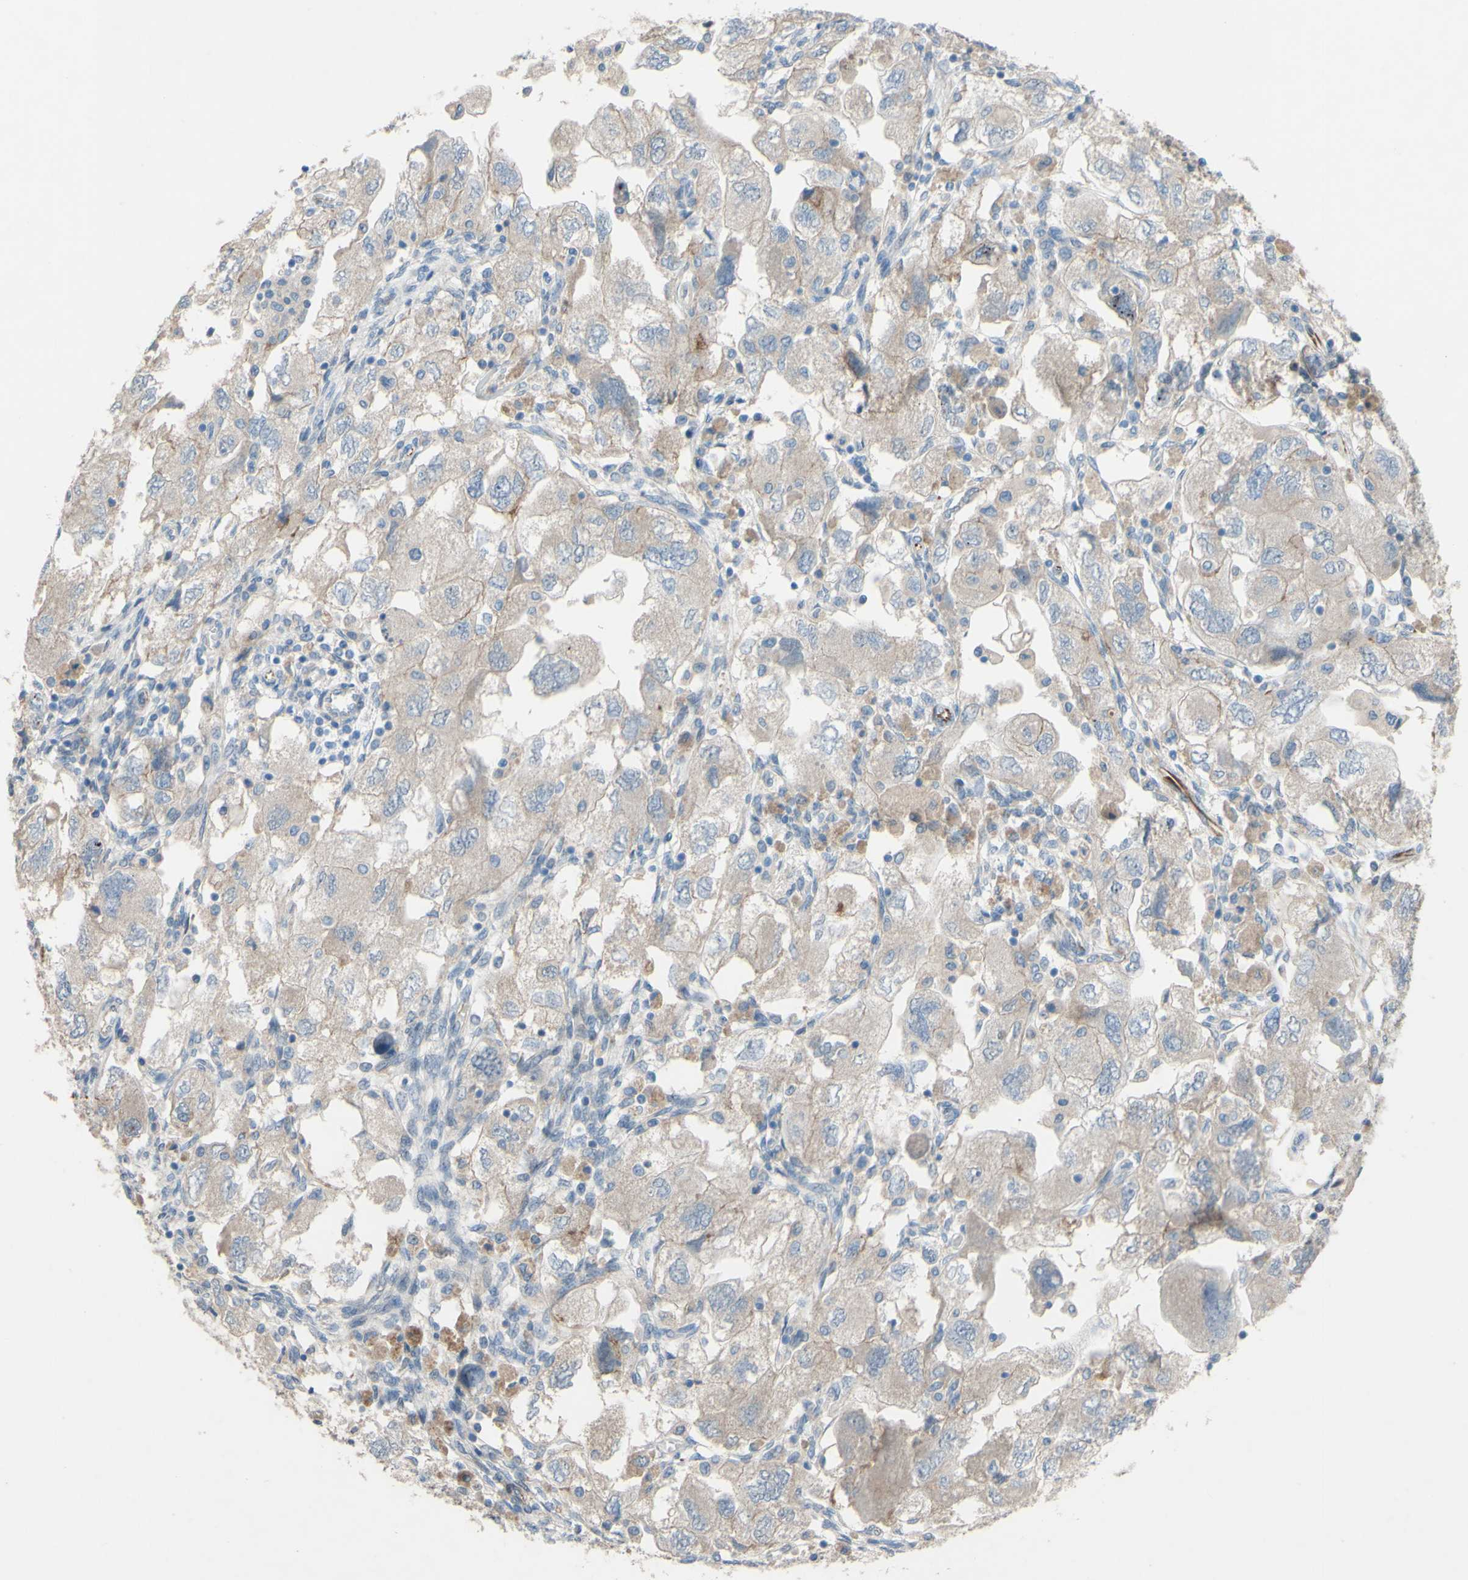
{"staining": {"intensity": "weak", "quantity": ">75%", "location": "cytoplasmic/membranous"}, "tissue": "ovarian cancer", "cell_type": "Tumor cells", "image_type": "cancer", "snomed": [{"axis": "morphology", "description": "Carcinoma, NOS"}, {"axis": "morphology", "description": "Cystadenocarcinoma, serous, NOS"}, {"axis": "topography", "description": "Ovary"}], "caption": "An immunohistochemistry (IHC) histopathology image of tumor tissue is shown. Protein staining in brown shows weak cytoplasmic/membranous positivity in ovarian cancer within tumor cells.", "gene": "CDCP1", "patient": {"sex": "female", "age": 69}}